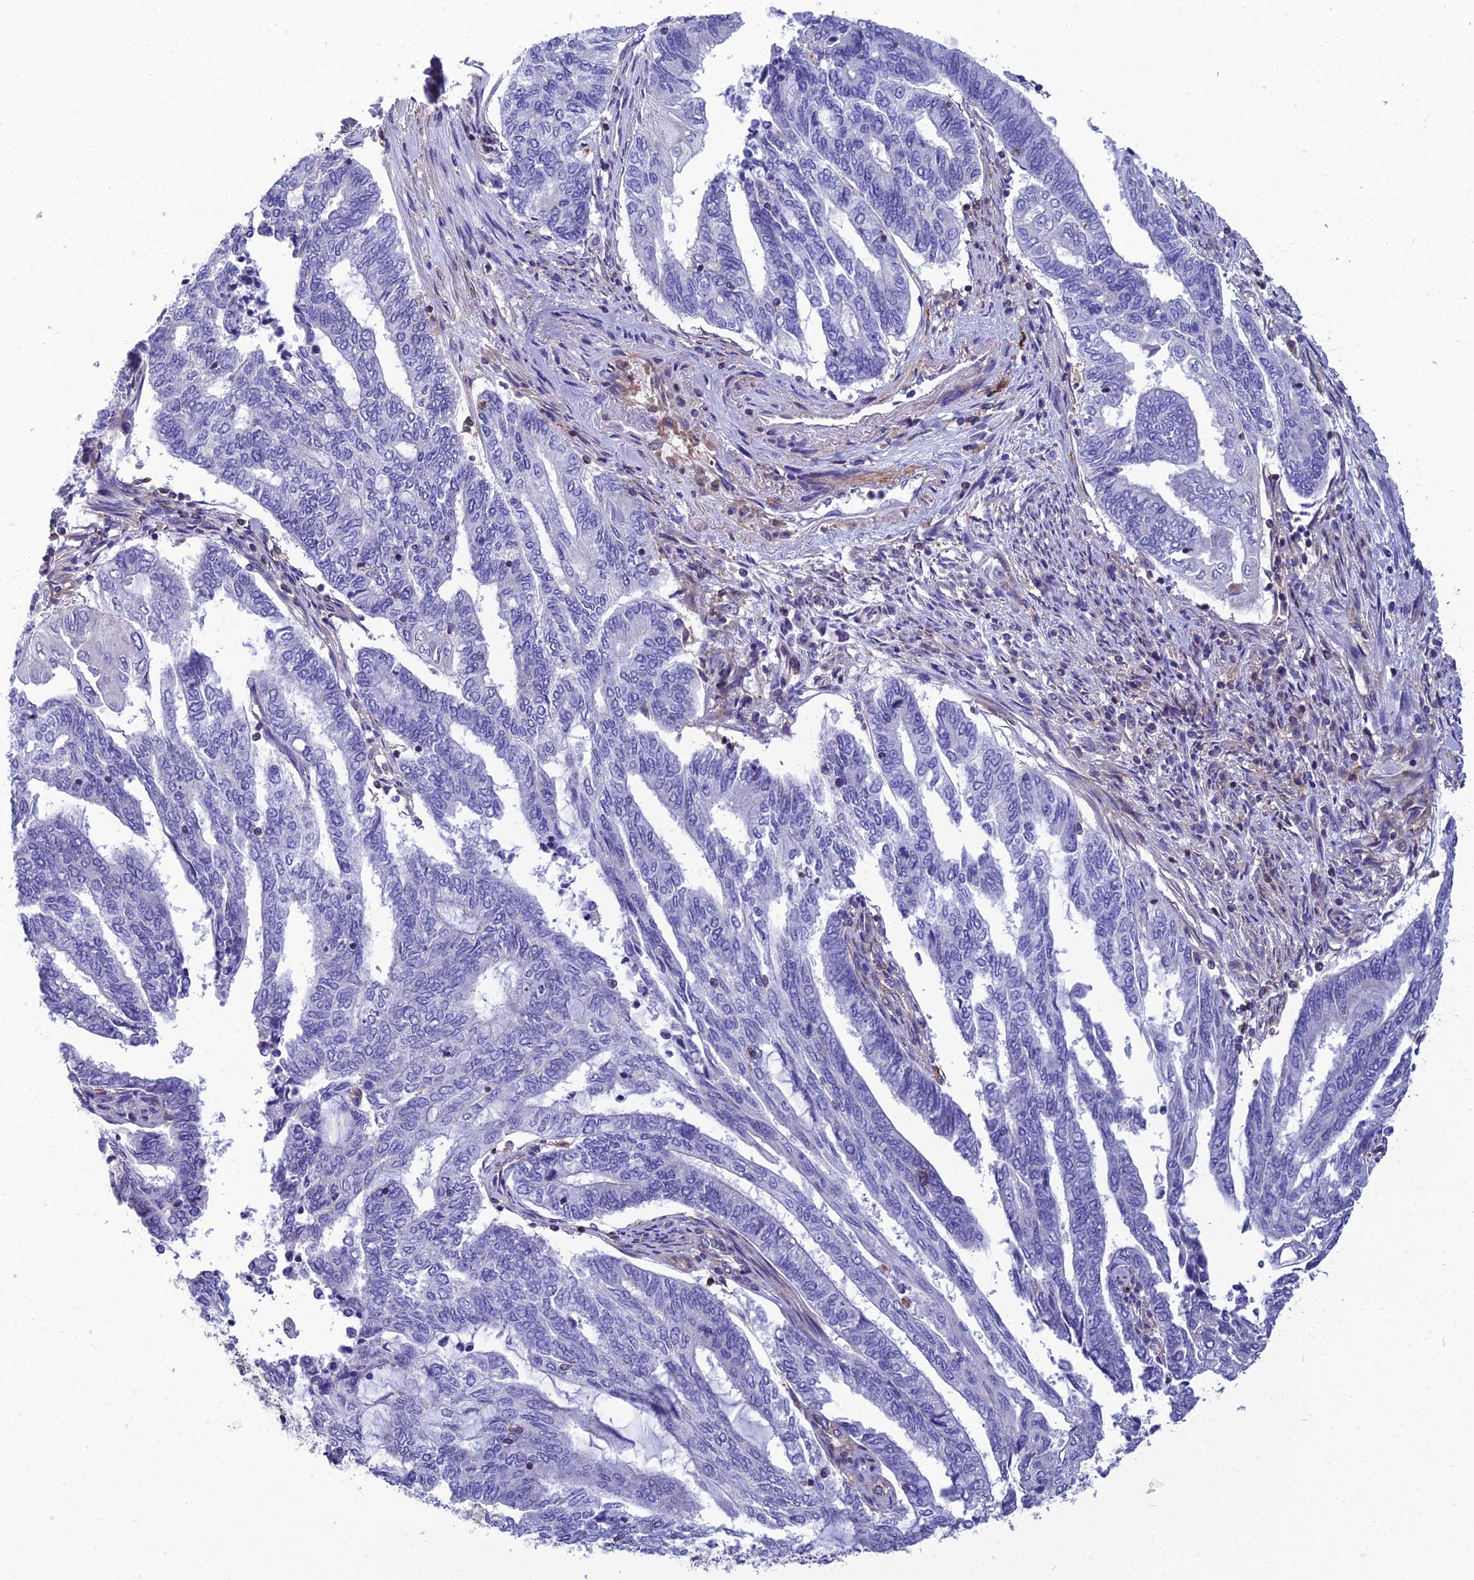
{"staining": {"intensity": "negative", "quantity": "none", "location": "none"}, "tissue": "endometrial cancer", "cell_type": "Tumor cells", "image_type": "cancer", "snomed": [{"axis": "morphology", "description": "Adenocarcinoma, NOS"}, {"axis": "topography", "description": "Uterus"}, {"axis": "topography", "description": "Endometrium"}], "caption": "Immunohistochemical staining of human endometrial cancer (adenocarcinoma) exhibits no significant expression in tumor cells. (DAB immunohistochemistry (IHC) visualized using brightfield microscopy, high magnification).", "gene": "PPP1R18", "patient": {"sex": "female", "age": 70}}